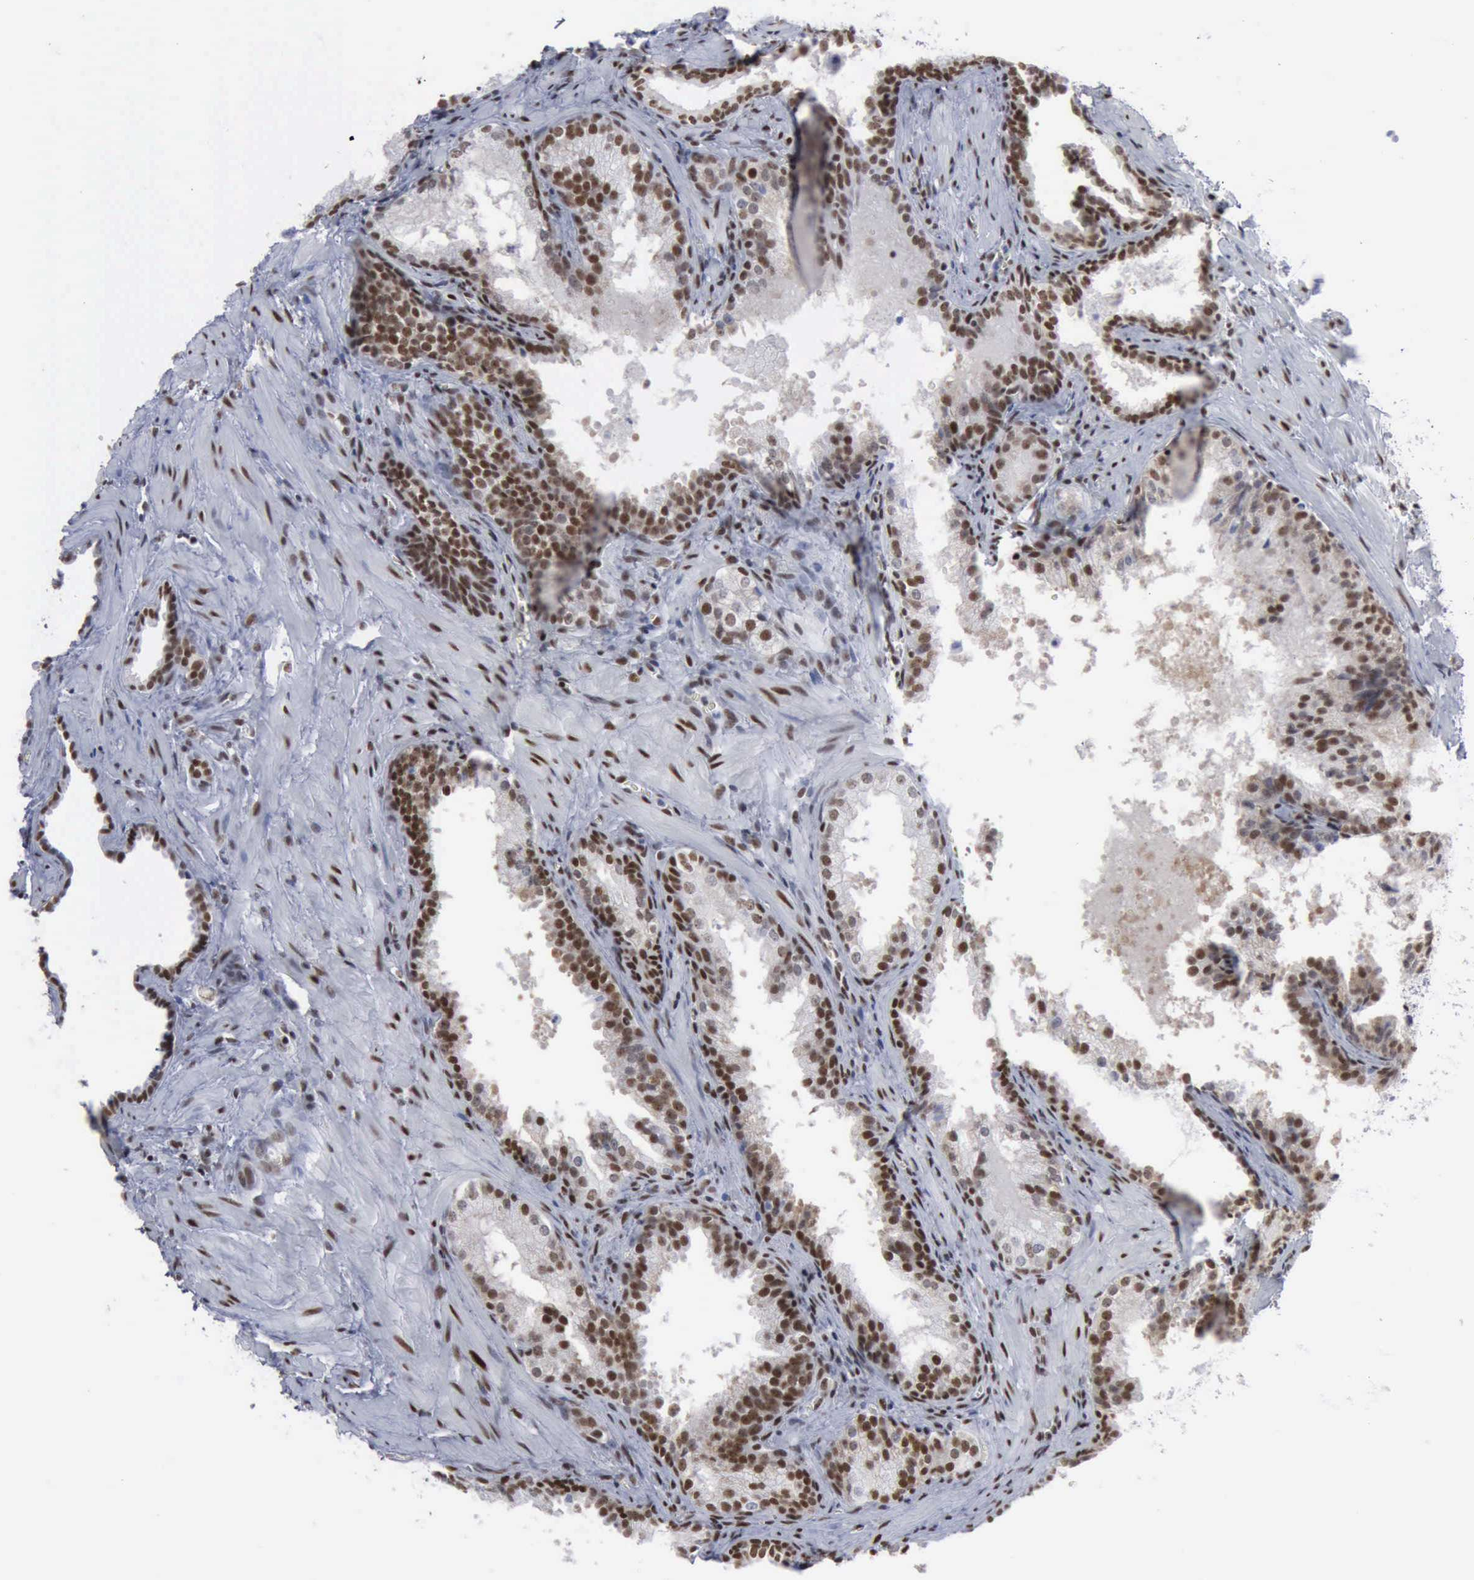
{"staining": {"intensity": "moderate", "quantity": ">75%", "location": "nuclear"}, "tissue": "prostate cancer", "cell_type": "Tumor cells", "image_type": "cancer", "snomed": [{"axis": "morphology", "description": "Adenocarcinoma, Medium grade"}, {"axis": "topography", "description": "Prostate"}], "caption": "Immunohistochemical staining of prostate cancer demonstrates moderate nuclear protein staining in about >75% of tumor cells.", "gene": "XPA", "patient": {"sex": "male", "age": 64}}